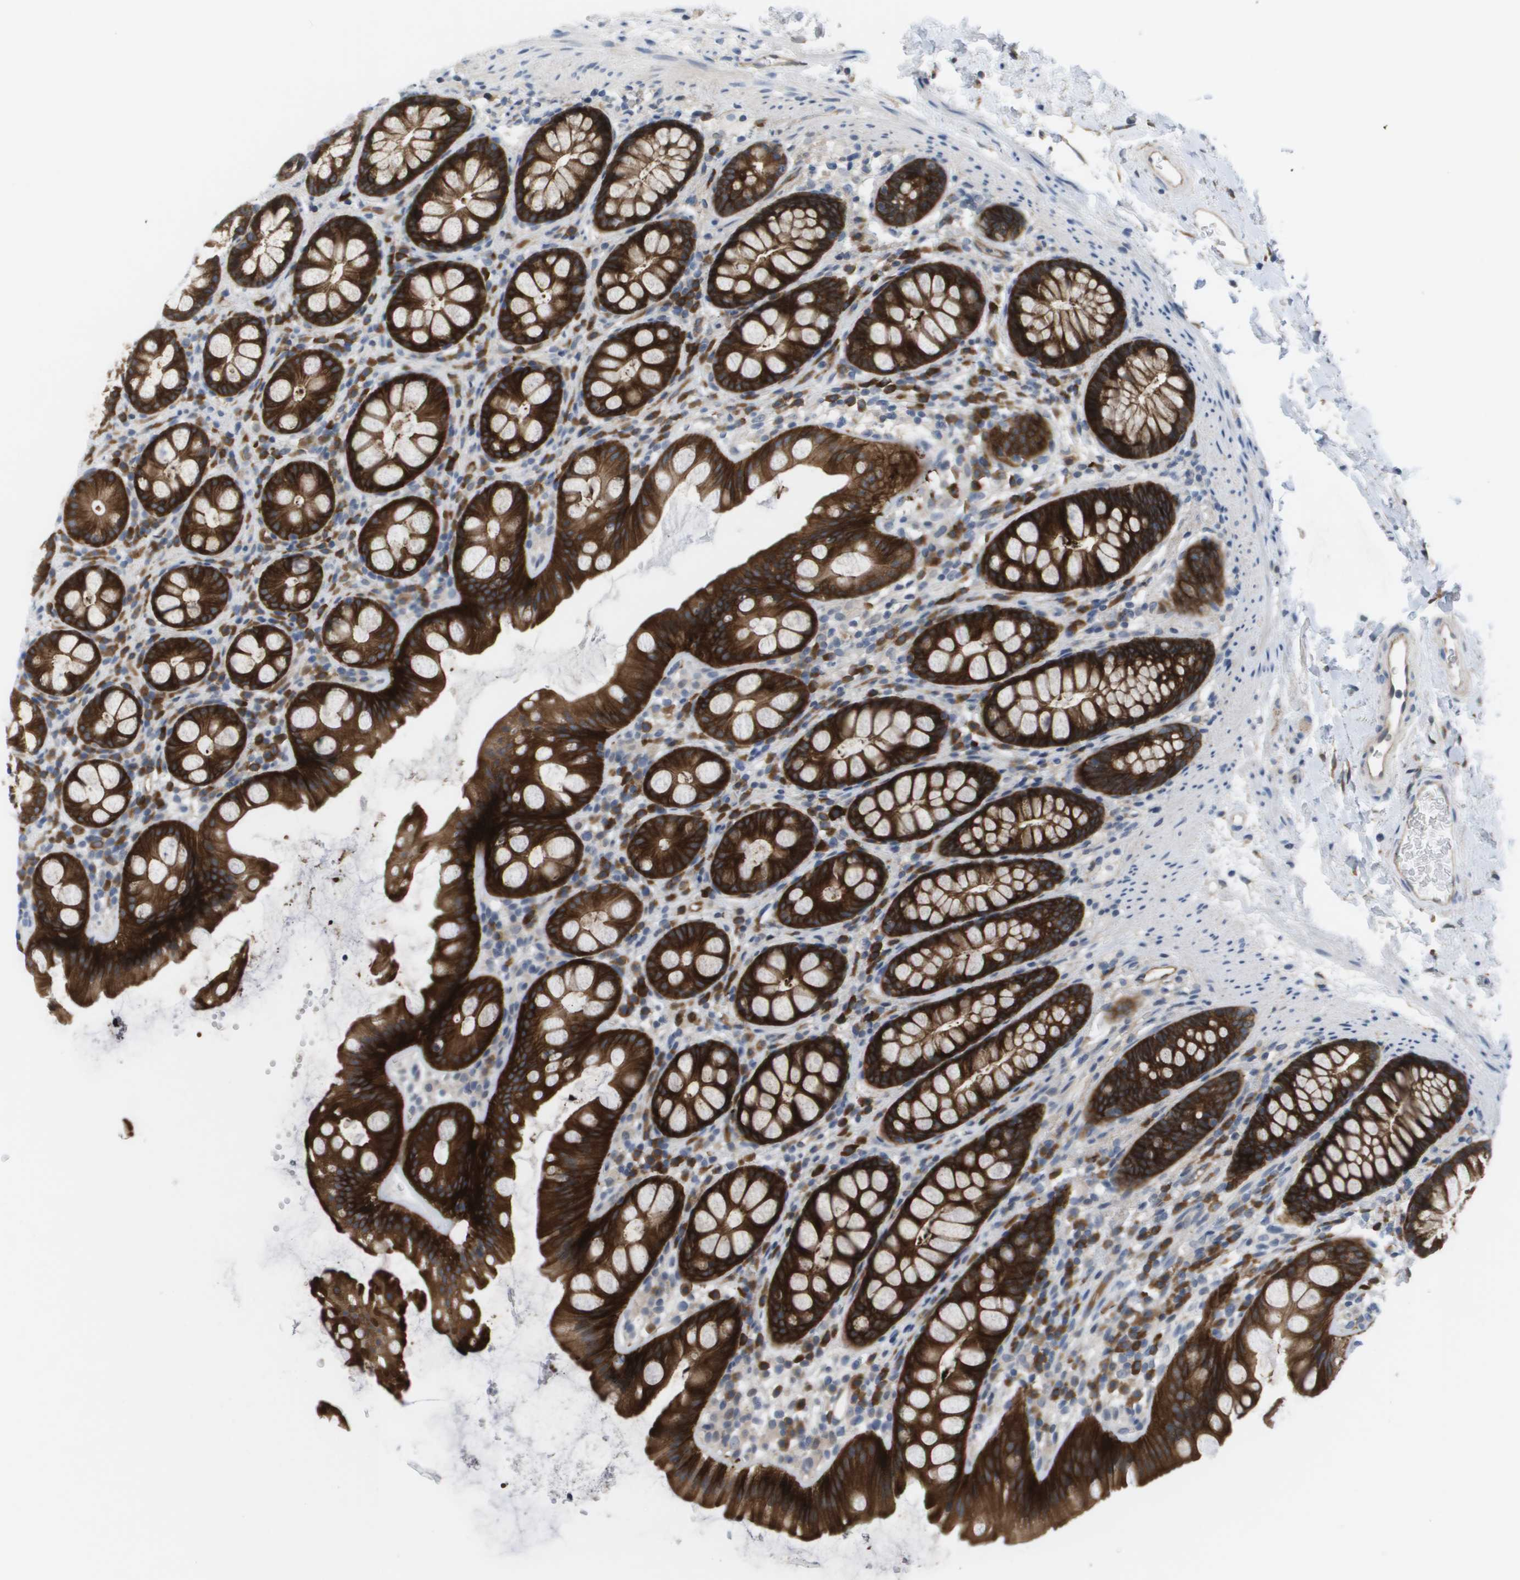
{"staining": {"intensity": "strong", "quantity": ">75%", "location": "cytoplasmic/membranous"}, "tissue": "rectum", "cell_type": "Glandular cells", "image_type": "normal", "snomed": [{"axis": "morphology", "description": "Normal tissue, NOS"}, {"axis": "topography", "description": "Rectum"}], "caption": "Benign rectum reveals strong cytoplasmic/membranous staining in approximately >75% of glandular cells, visualized by immunohistochemistry.", "gene": "MARCHF8", "patient": {"sex": "female", "age": 65}}